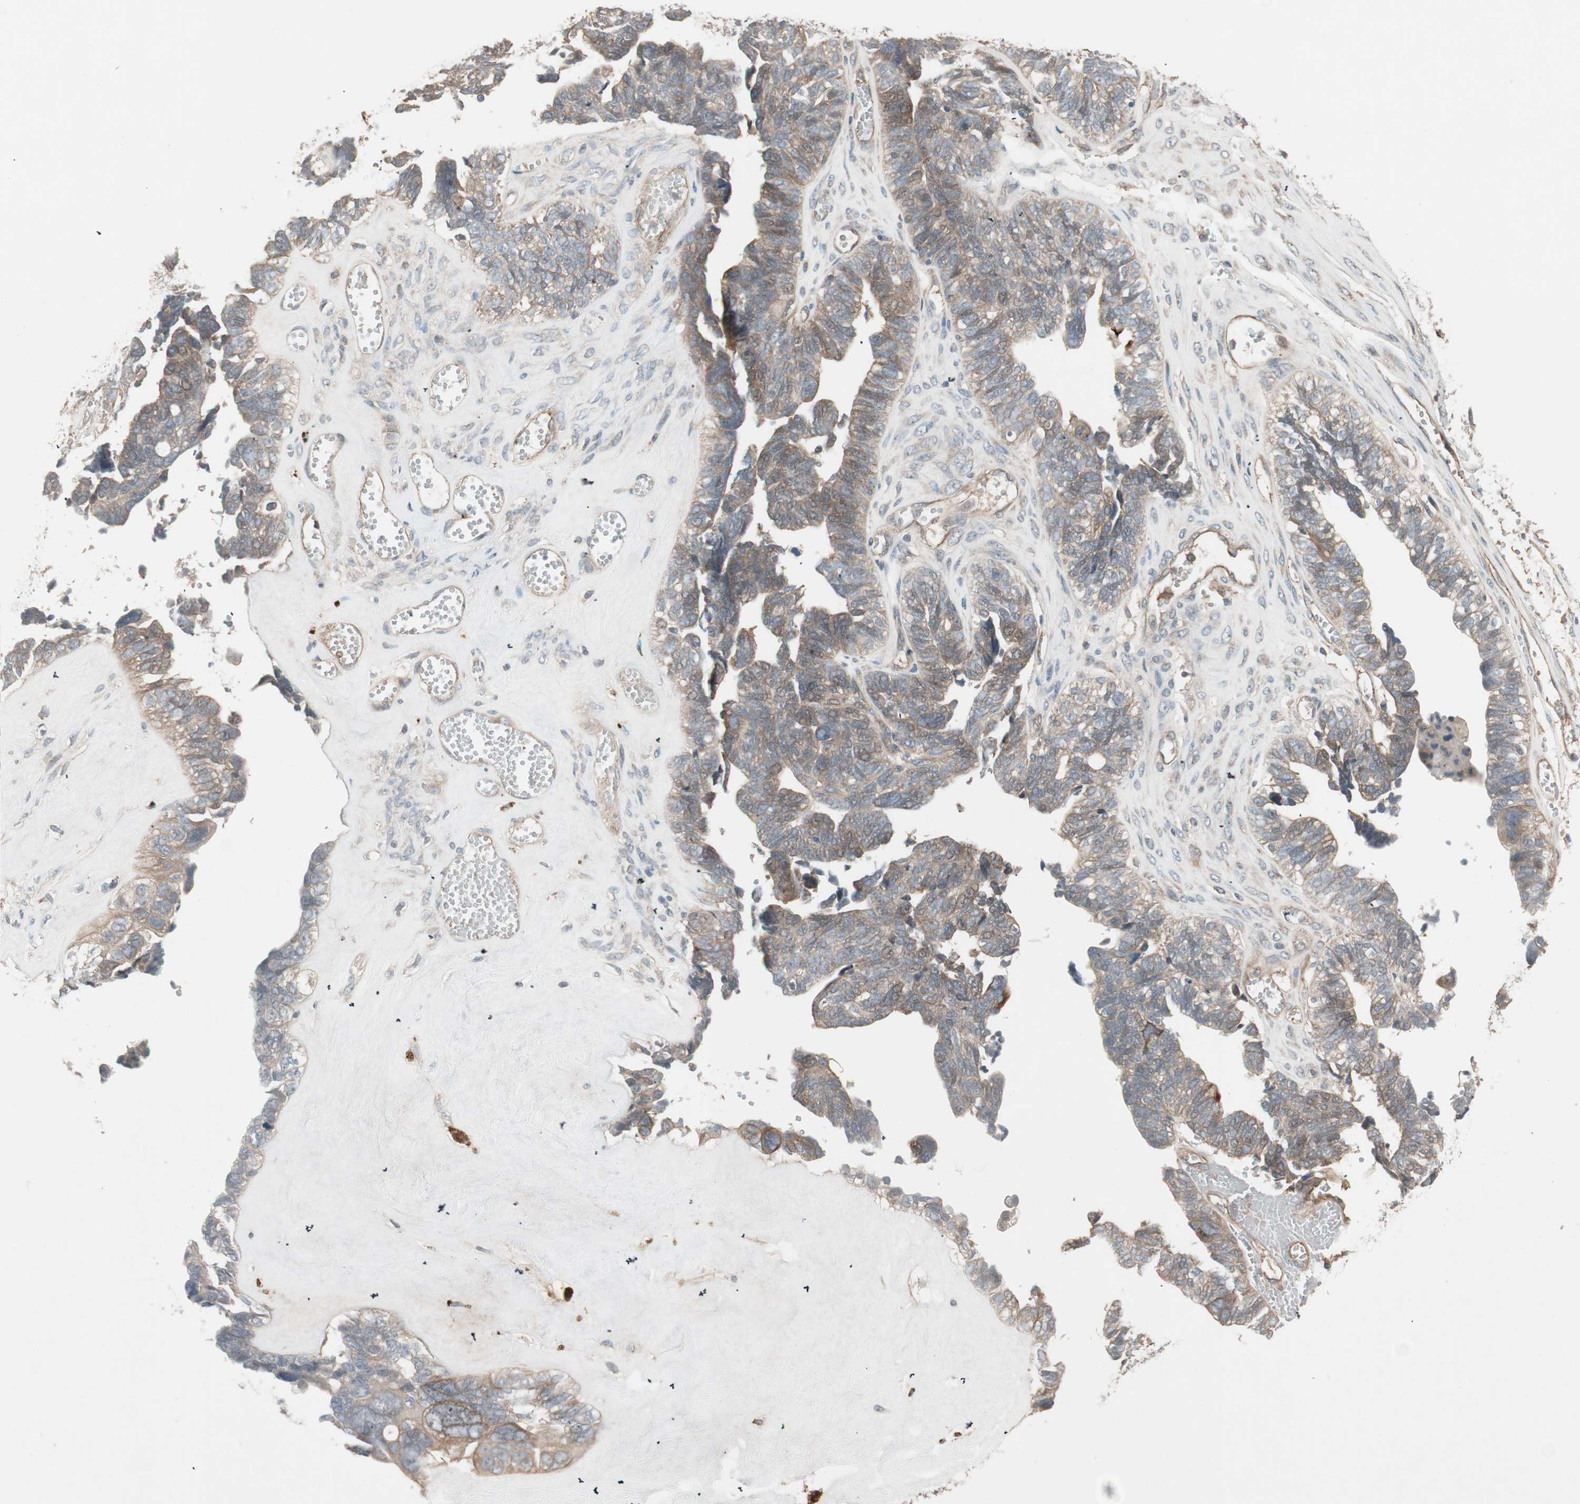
{"staining": {"intensity": "weak", "quantity": ">75%", "location": "cytoplasmic/membranous"}, "tissue": "ovarian cancer", "cell_type": "Tumor cells", "image_type": "cancer", "snomed": [{"axis": "morphology", "description": "Cystadenocarcinoma, serous, NOS"}, {"axis": "topography", "description": "Ovary"}], "caption": "A low amount of weak cytoplasmic/membranous staining is seen in approximately >75% of tumor cells in ovarian cancer (serous cystadenocarcinoma) tissue. (Brightfield microscopy of DAB IHC at high magnification).", "gene": "TFPI", "patient": {"sex": "female", "age": 79}}